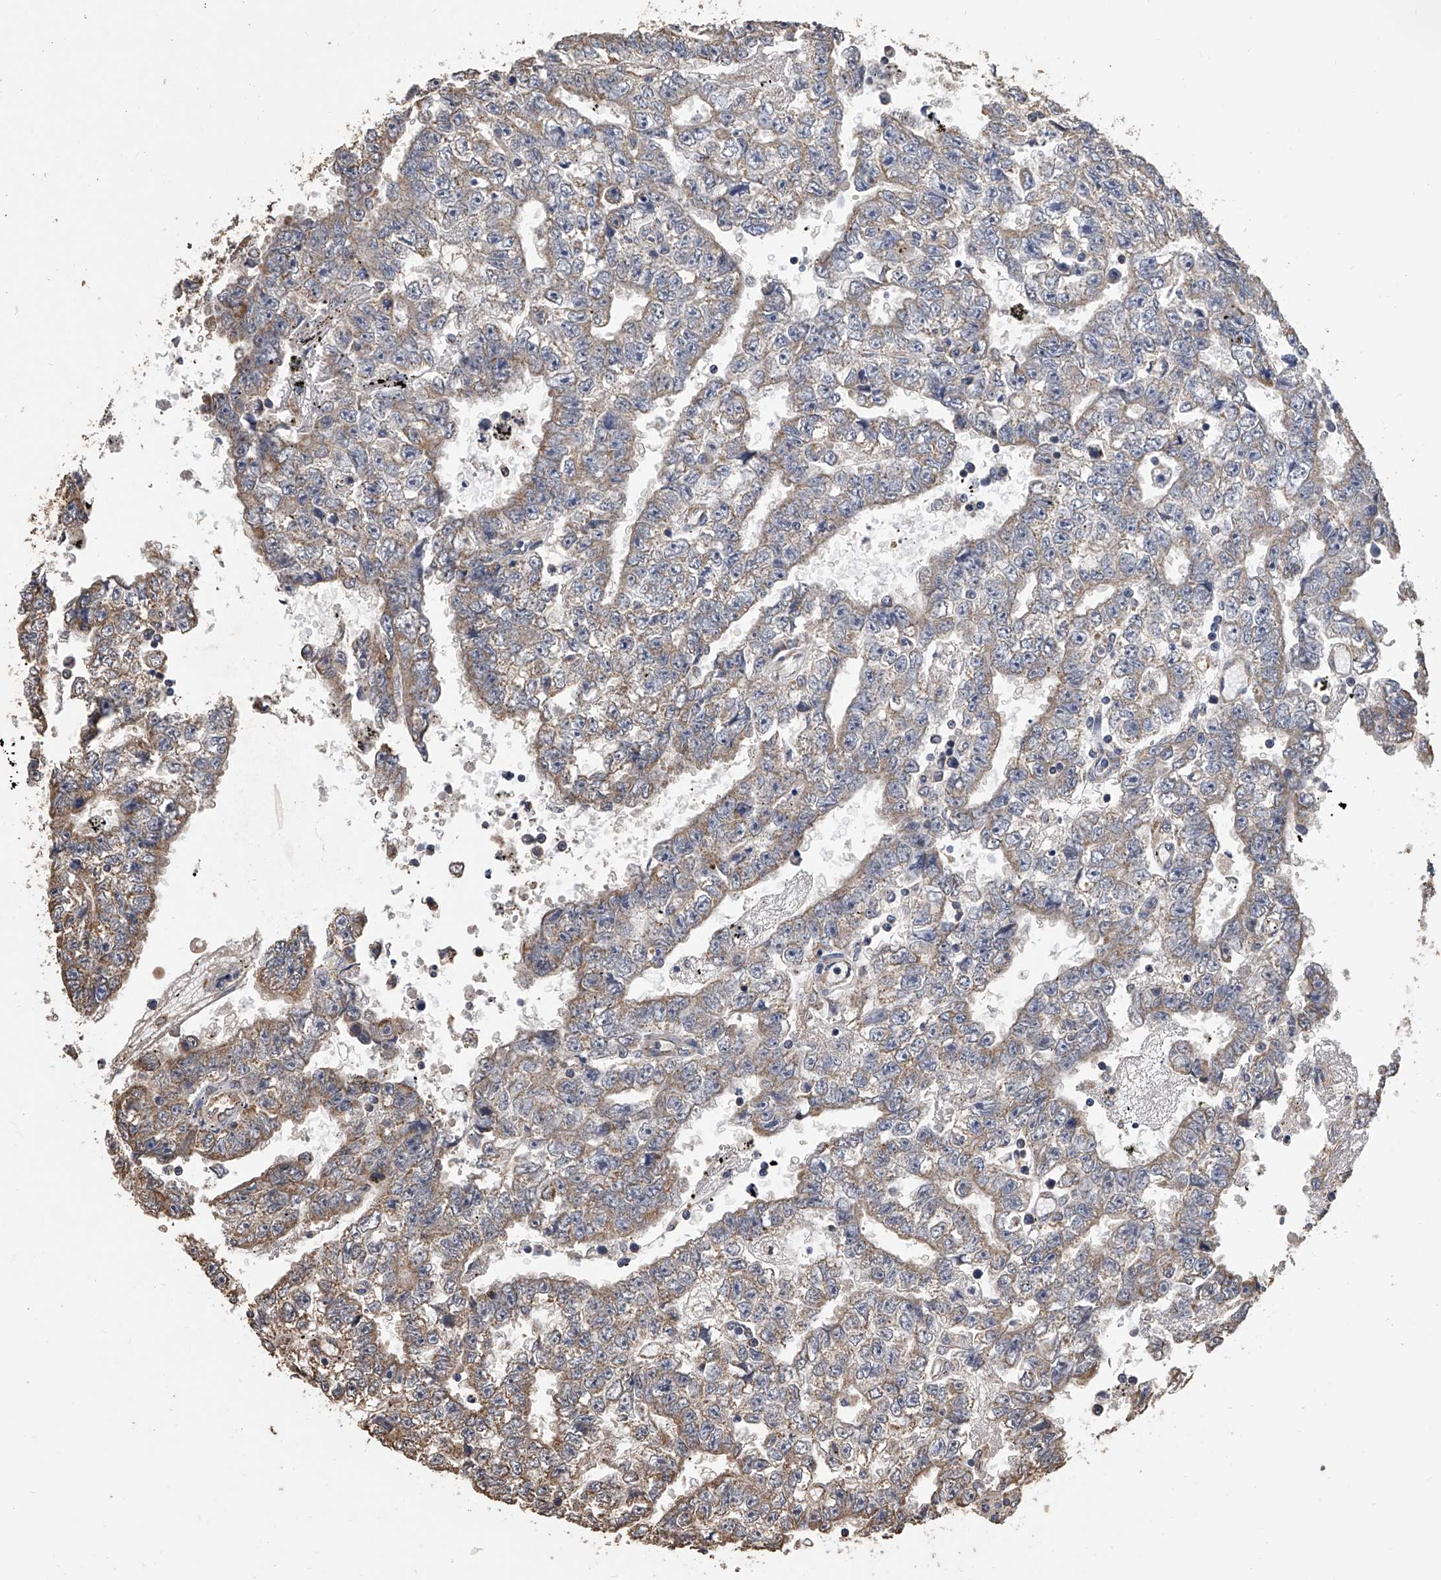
{"staining": {"intensity": "moderate", "quantity": "25%-75%", "location": "cytoplasmic/membranous"}, "tissue": "testis cancer", "cell_type": "Tumor cells", "image_type": "cancer", "snomed": [{"axis": "morphology", "description": "Carcinoma, Embryonal, NOS"}, {"axis": "topography", "description": "Testis"}], "caption": "Protein analysis of testis cancer (embryonal carcinoma) tissue shows moderate cytoplasmic/membranous expression in about 25%-75% of tumor cells.", "gene": "MRPL28", "patient": {"sex": "male", "age": 25}}